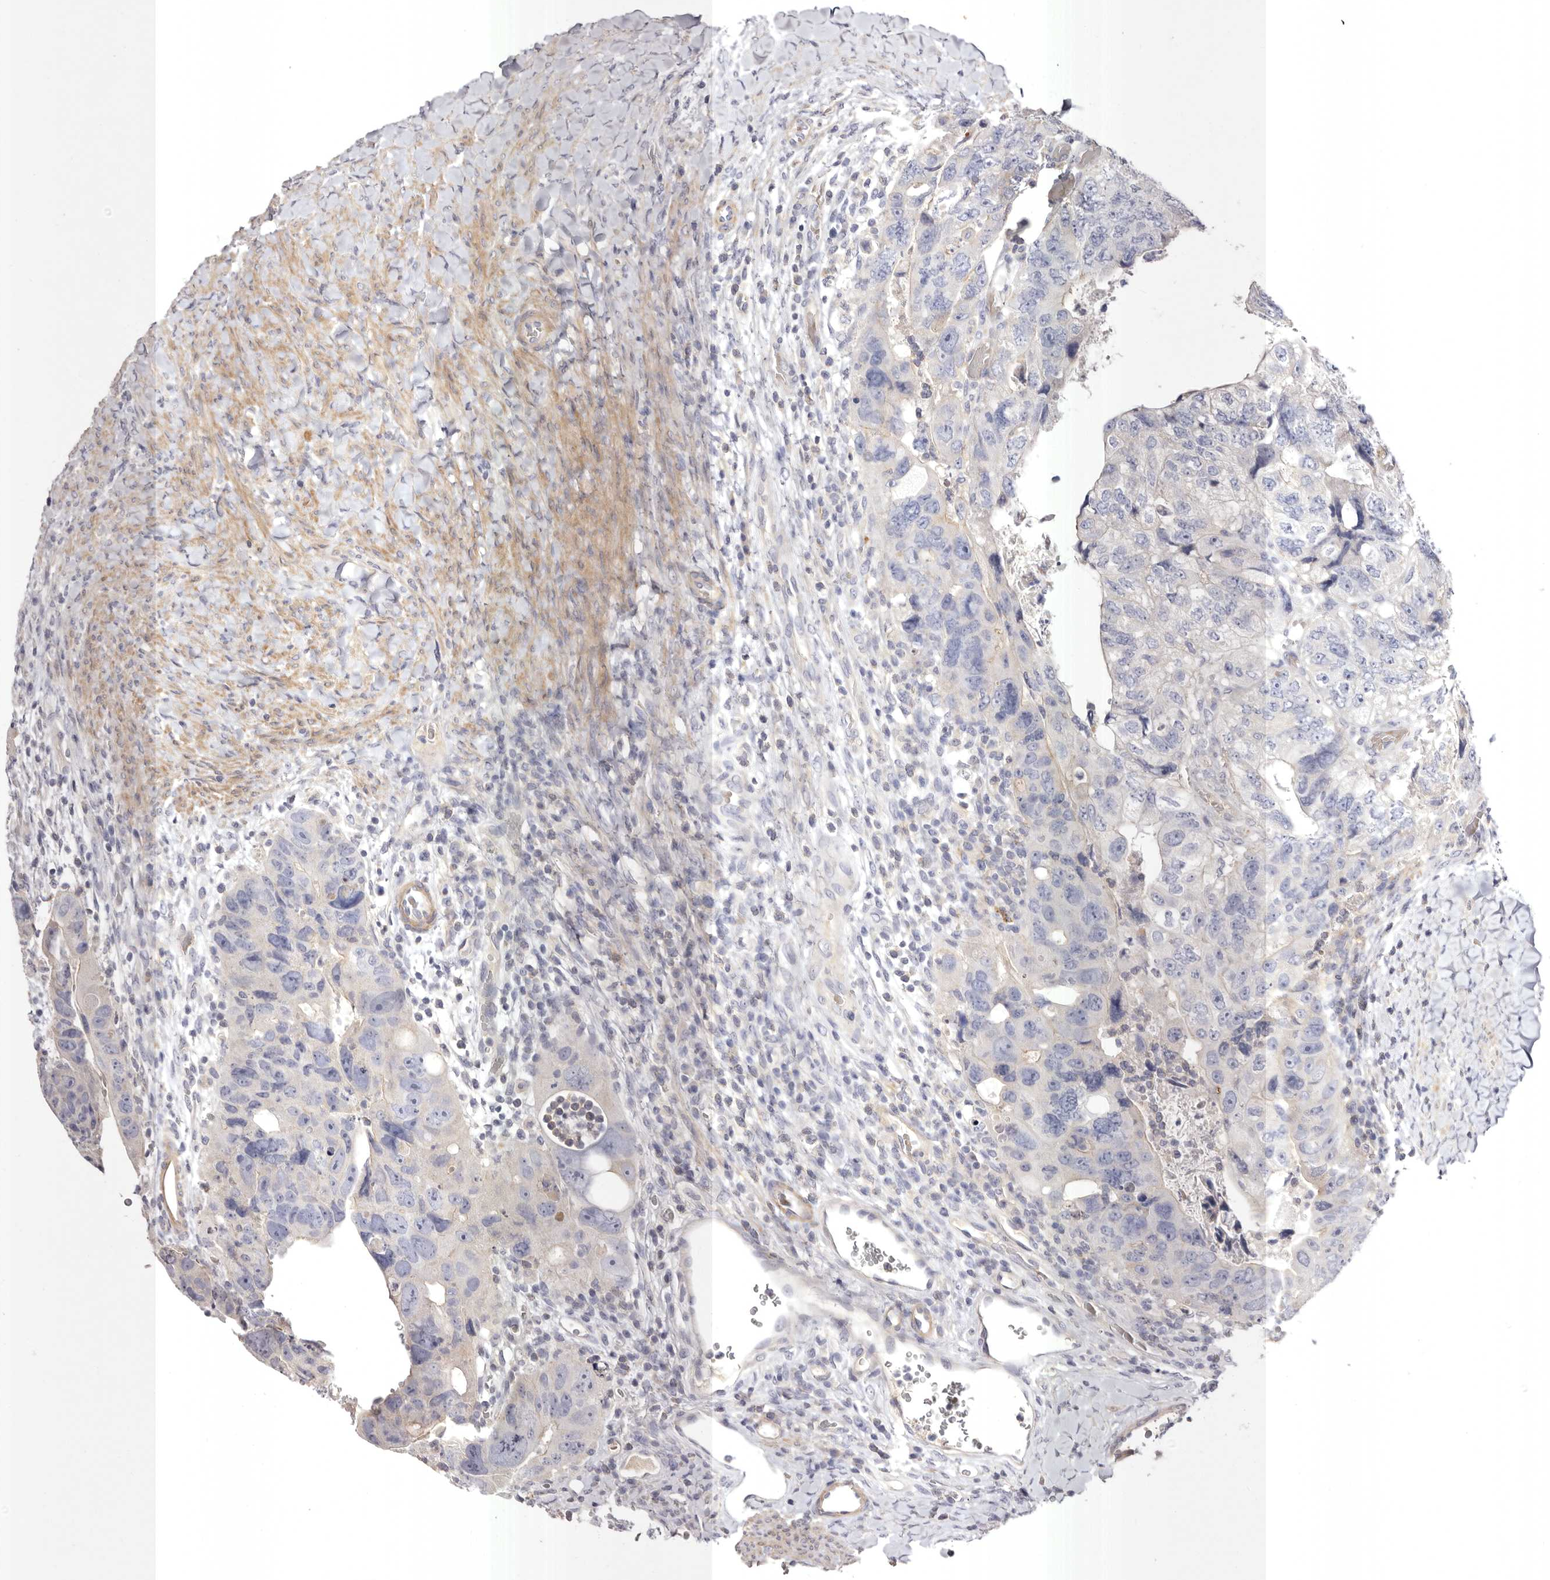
{"staining": {"intensity": "negative", "quantity": "none", "location": "none"}, "tissue": "colorectal cancer", "cell_type": "Tumor cells", "image_type": "cancer", "snomed": [{"axis": "morphology", "description": "Adenocarcinoma, NOS"}, {"axis": "topography", "description": "Rectum"}], "caption": "Immunohistochemistry (IHC) histopathology image of human colorectal cancer stained for a protein (brown), which reveals no expression in tumor cells. (DAB immunohistochemistry (IHC) visualized using brightfield microscopy, high magnification).", "gene": "S1PR5", "patient": {"sex": "male", "age": 59}}